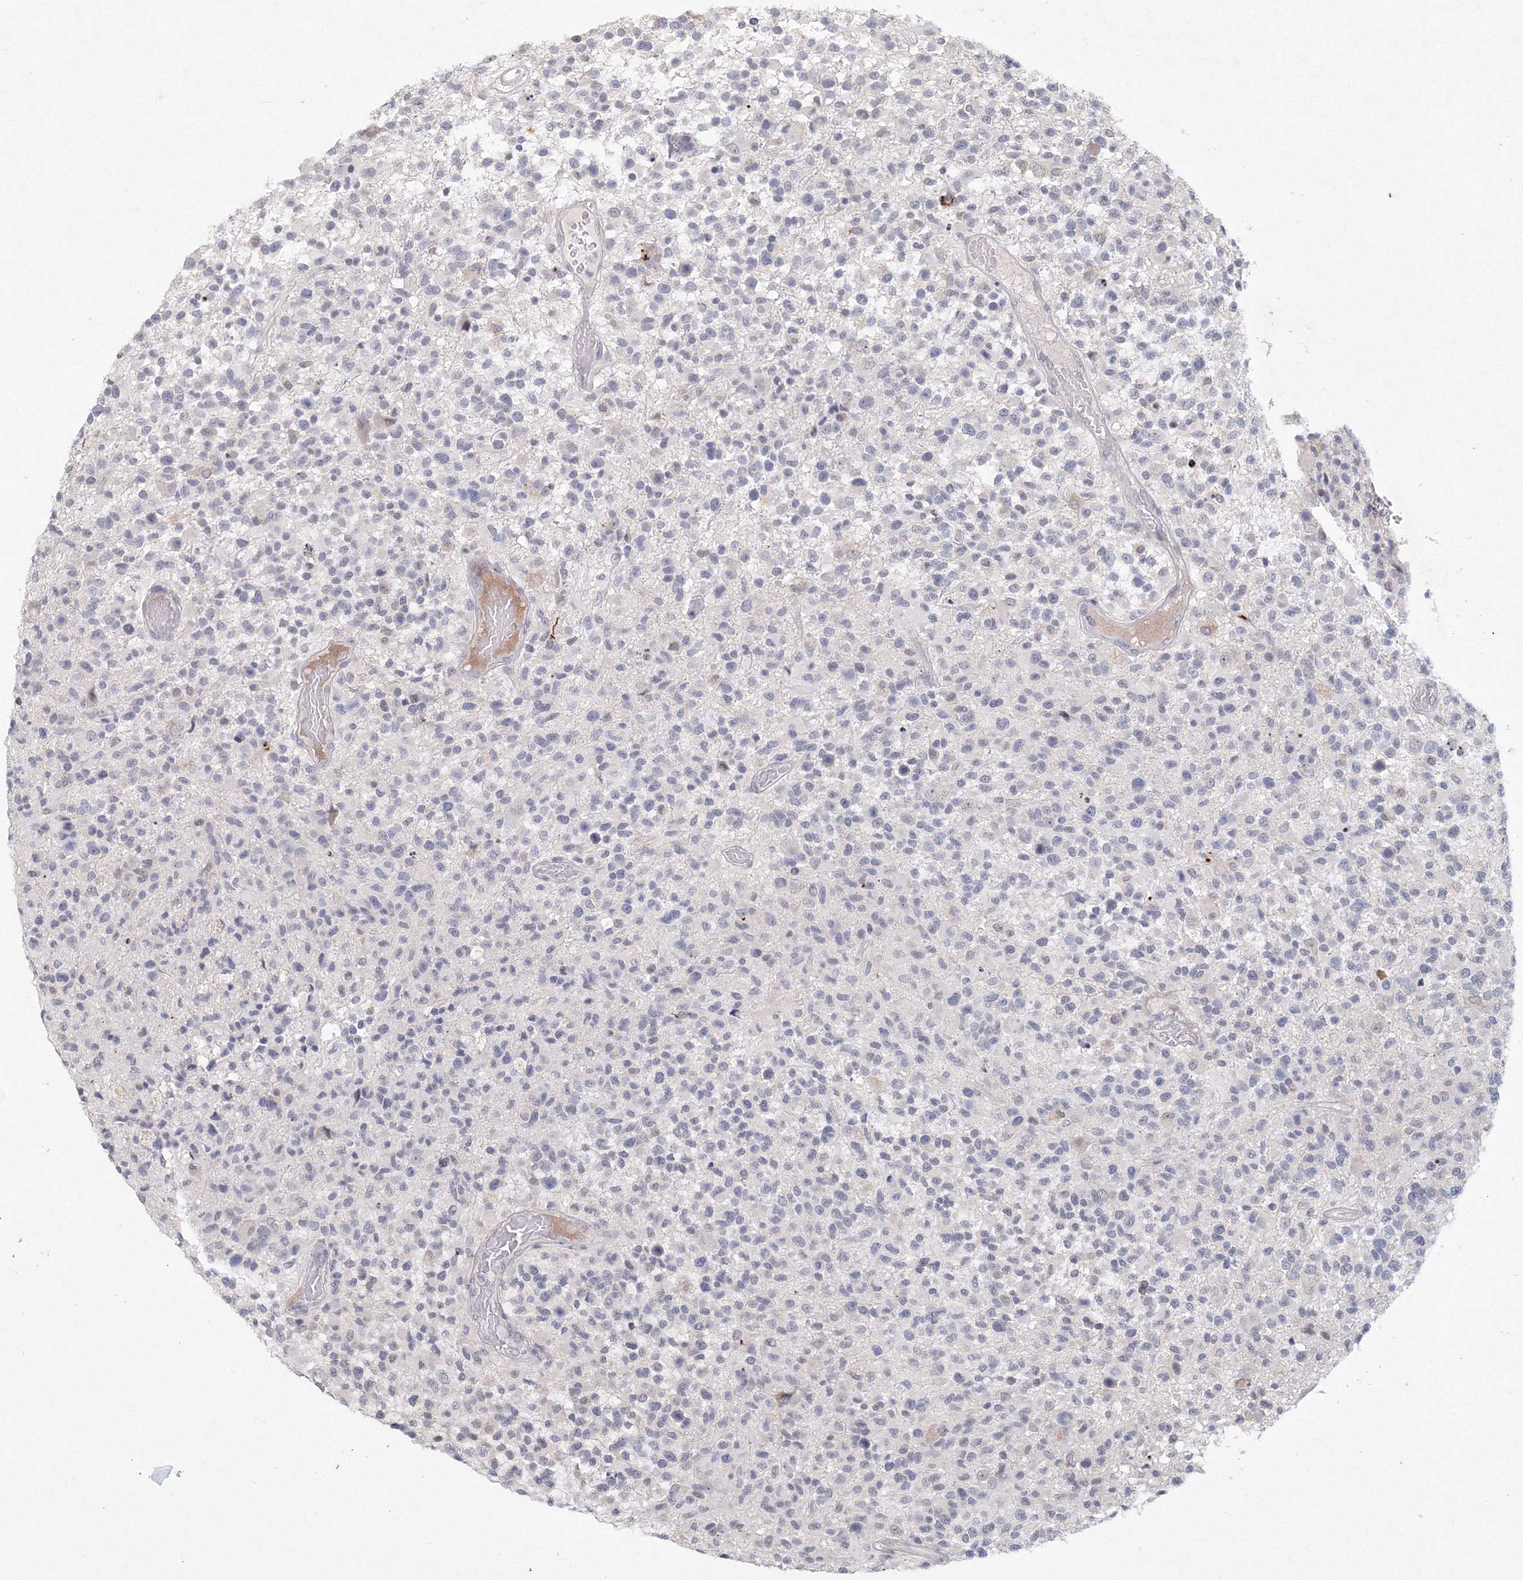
{"staining": {"intensity": "negative", "quantity": "none", "location": "none"}, "tissue": "glioma", "cell_type": "Tumor cells", "image_type": "cancer", "snomed": [{"axis": "morphology", "description": "Glioma, malignant, High grade"}, {"axis": "morphology", "description": "Glioblastoma, NOS"}, {"axis": "topography", "description": "Brain"}], "caption": "A histopathology image of glioma stained for a protein exhibits no brown staining in tumor cells.", "gene": "SLC7A7", "patient": {"sex": "male", "age": 60}}